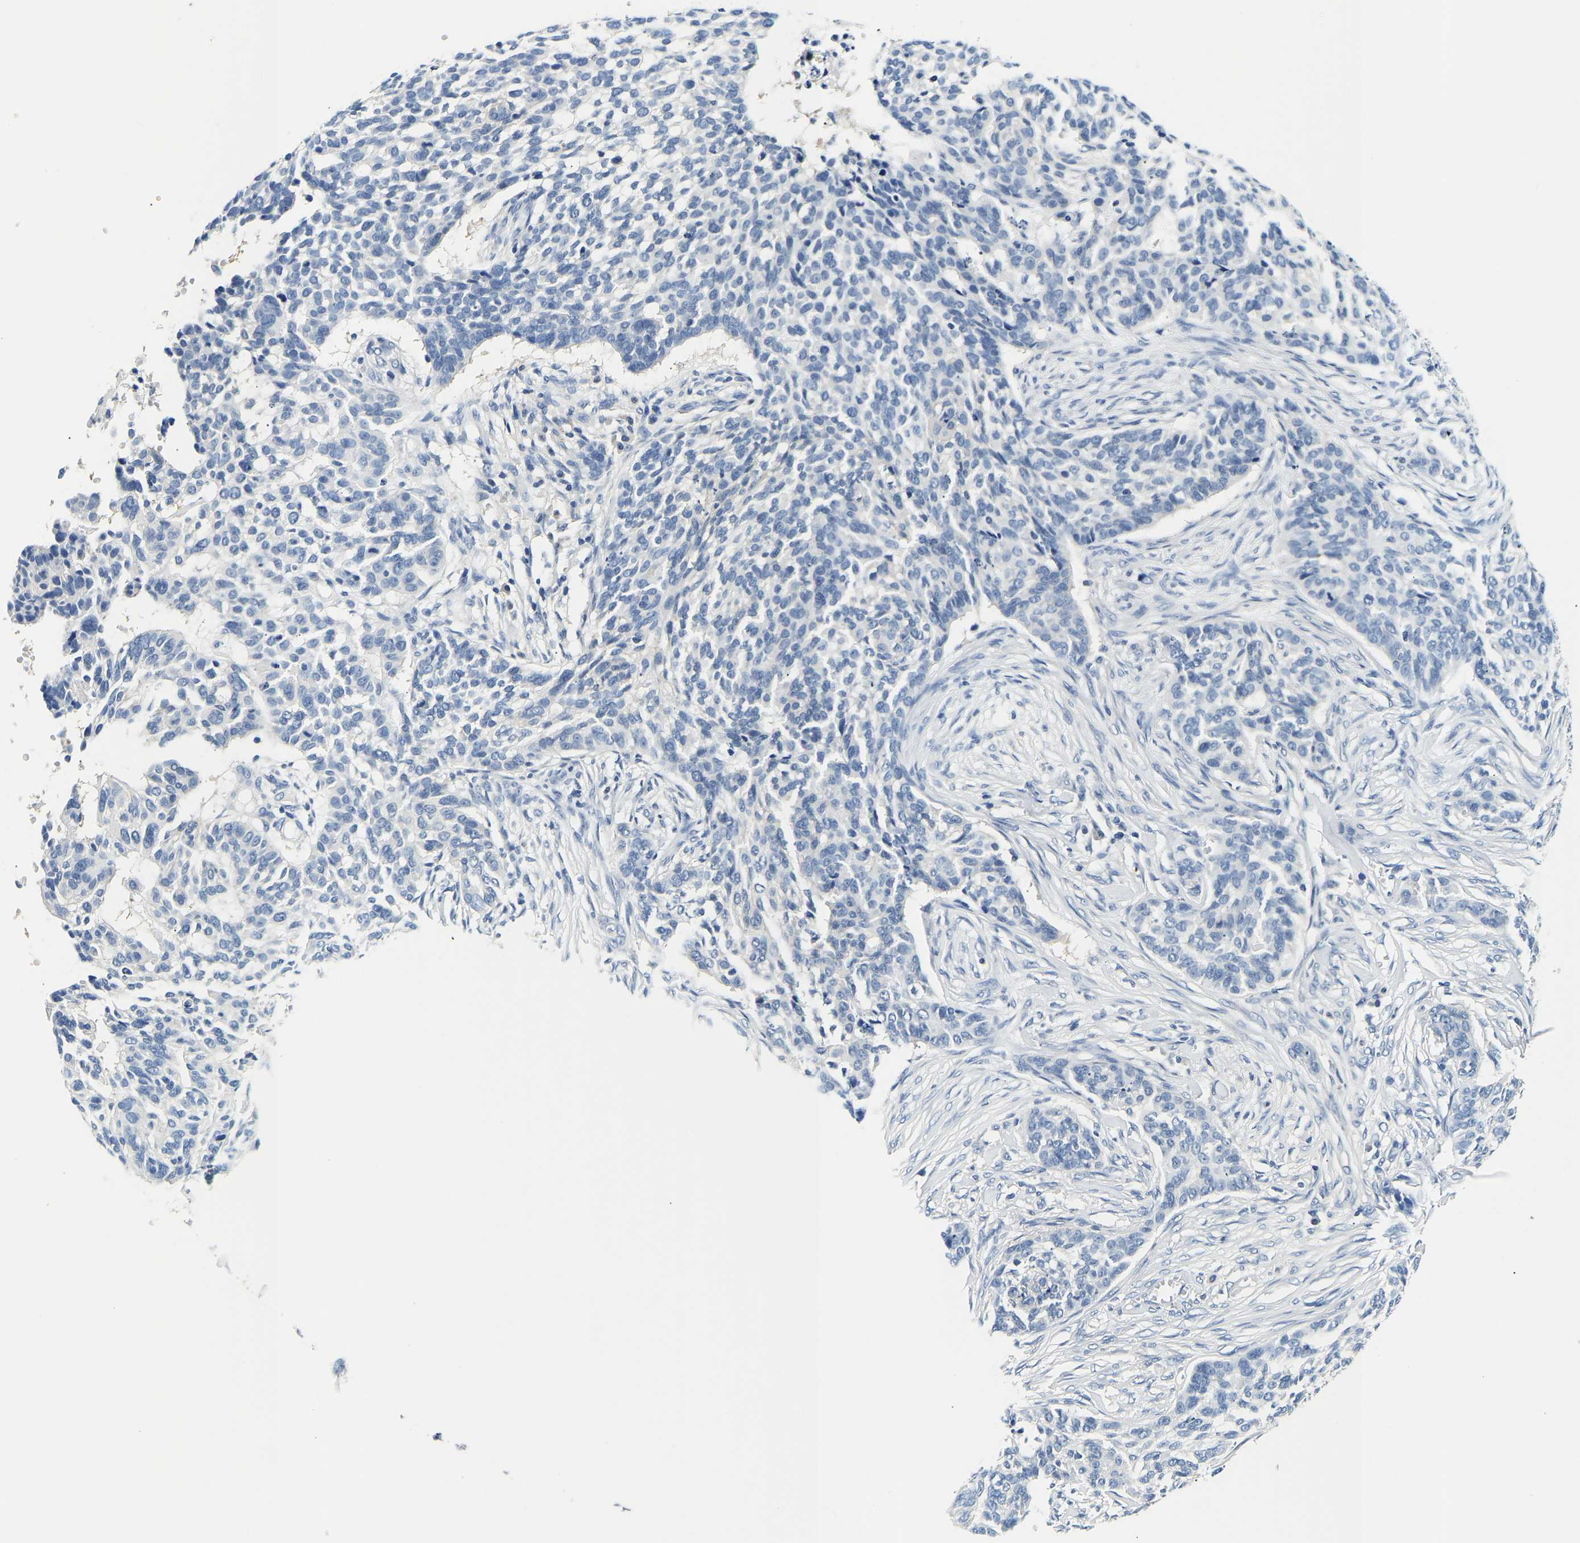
{"staining": {"intensity": "negative", "quantity": "none", "location": "none"}, "tissue": "skin cancer", "cell_type": "Tumor cells", "image_type": "cancer", "snomed": [{"axis": "morphology", "description": "Basal cell carcinoma"}, {"axis": "topography", "description": "Skin"}], "caption": "A photomicrograph of basal cell carcinoma (skin) stained for a protein demonstrates no brown staining in tumor cells. Brightfield microscopy of immunohistochemistry (IHC) stained with DAB (brown) and hematoxylin (blue), captured at high magnification.", "gene": "UCHL3", "patient": {"sex": "male", "age": 85}}